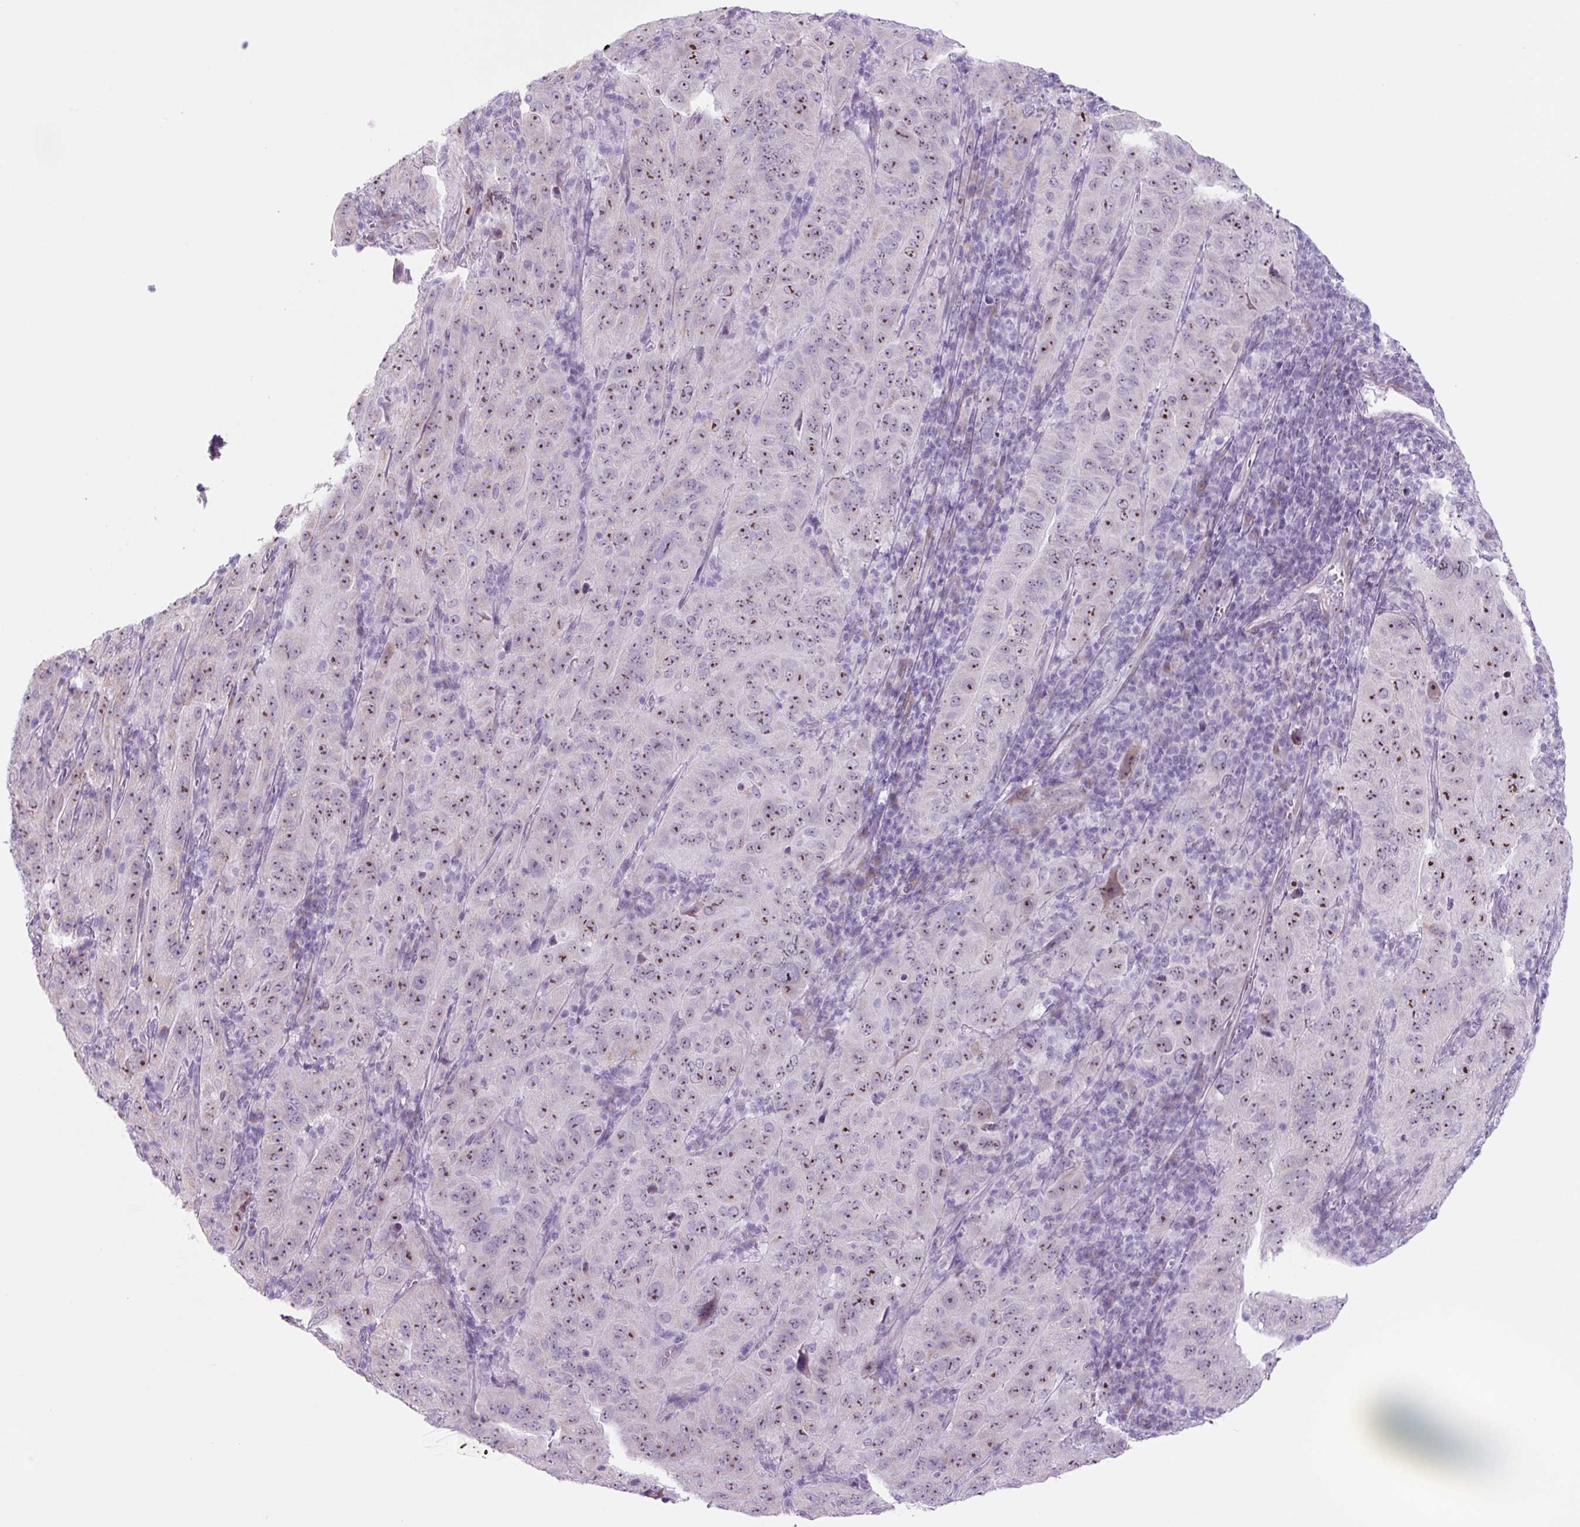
{"staining": {"intensity": "moderate", "quantity": "<25%", "location": "nuclear"}, "tissue": "pancreatic cancer", "cell_type": "Tumor cells", "image_type": "cancer", "snomed": [{"axis": "morphology", "description": "Adenocarcinoma, NOS"}, {"axis": "topography", "description": "Pancreas"}], "caption": "The photomicrograph reveals a brown stain indicating the presence of a protein in the nuclear of tumor cells in pancreatic cancer (adenocarcinoma).", "gene": "RRS1", "patient": {"sex": "male", "age": 63}}